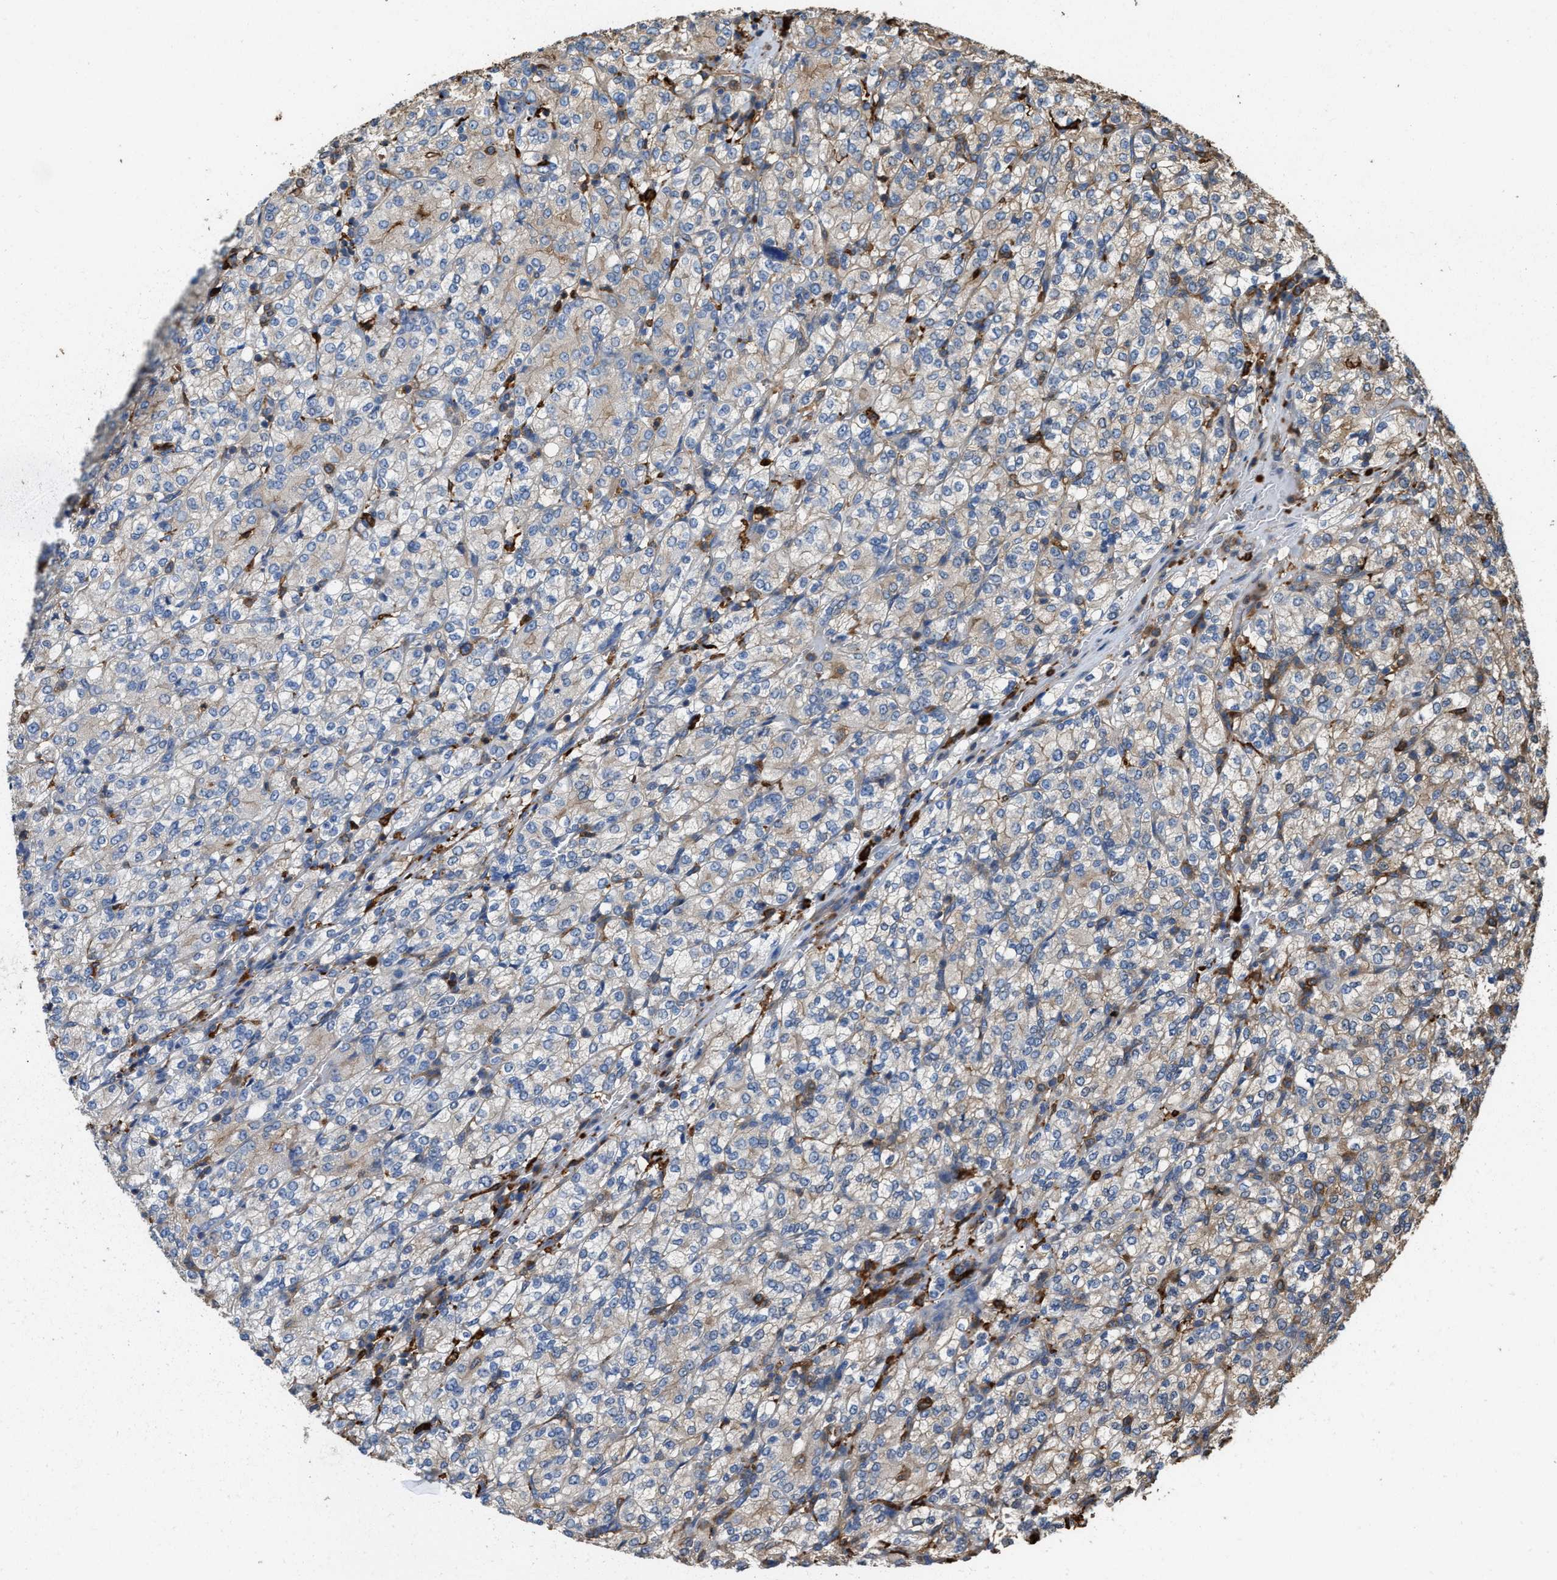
{"staining": {"intensity": "moderate", "quantity": "25%-75%", "location": "cytoplasmic/membranous"}, "tissue": "renal cancer", "cell_type": "Tumor cells", "image_type": "cancer", "snomed": [{"axis": "morphology", "description": "Adenocarcinoma, NOS"}, {"axis": "topography", "description": "Kidney"}], "caption": "This is an image of immunohistochemistry staining of adenocarcinoma (renal), which shows moderate expression in the cytoplasmic/membranous of tumor cells.", "gene": "ATIC", "patient": {"sex": "male", "age": 77}}